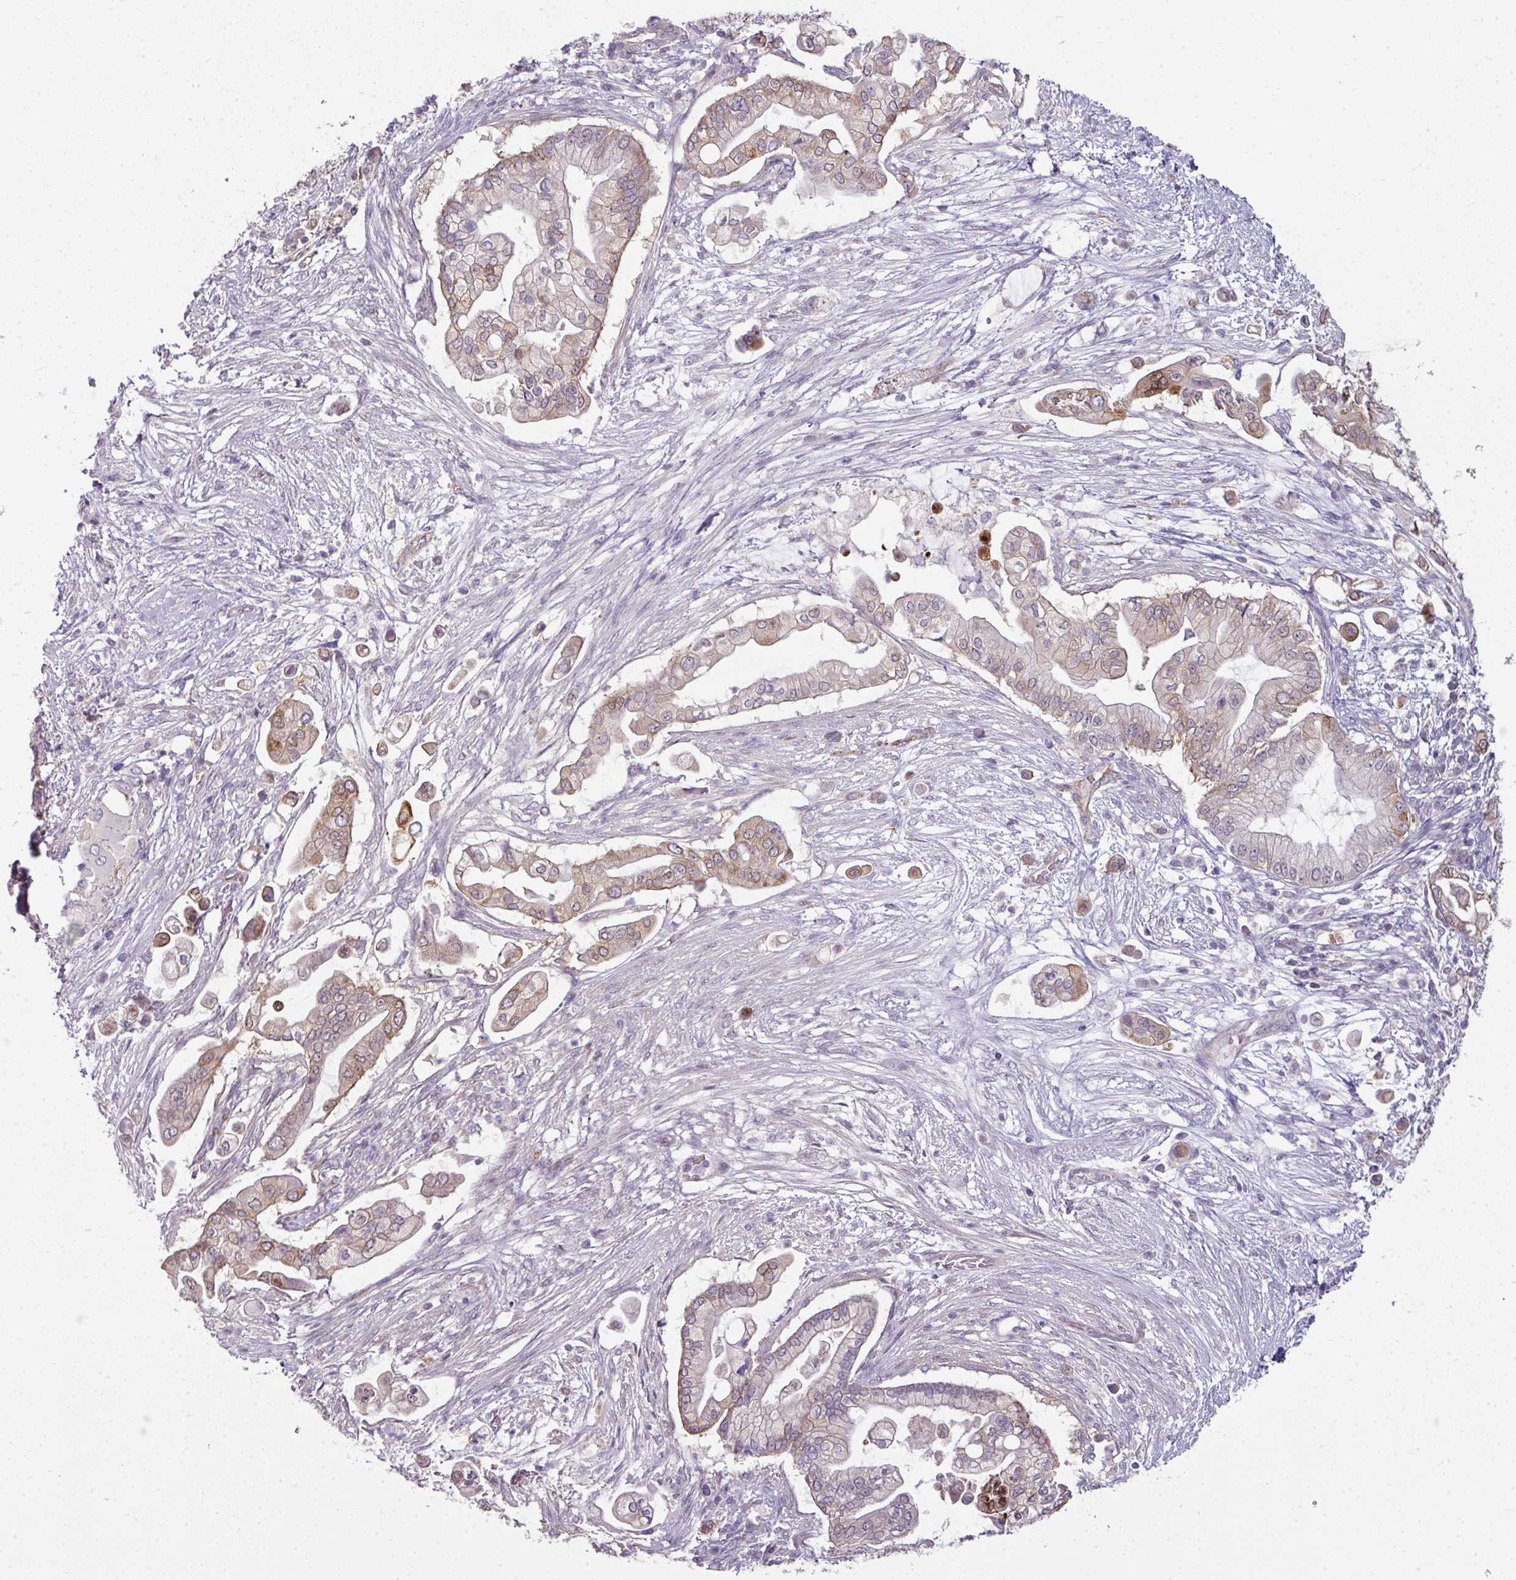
{"staining": {"intensity": "moderate", "quantity": "25%-75%", "location": "cytoplasmic/membranous,nuclear"}, "tissue": "pancreatic cancer", "cell_type": "Tumor cells", "image_type": "cancer", "snomed": [{"axis": "morphology", "description": "Adenocarcinoma, NOS"}, {"axis": "topography", "description": "Pancreas"}], "caption": "Immunohistochemistry (IHC) (DAB) staining of human pancreatic adenocarcinoma displays moderate cytoplasmic/membranous and nuclear protein expression in approximately 25%-75% of tumor cells. The protein of interest is shown in brown color, while the nuclei are stained blue.", "gene": "C19orf33", "patient": {"sex": "female", "age": 69}}